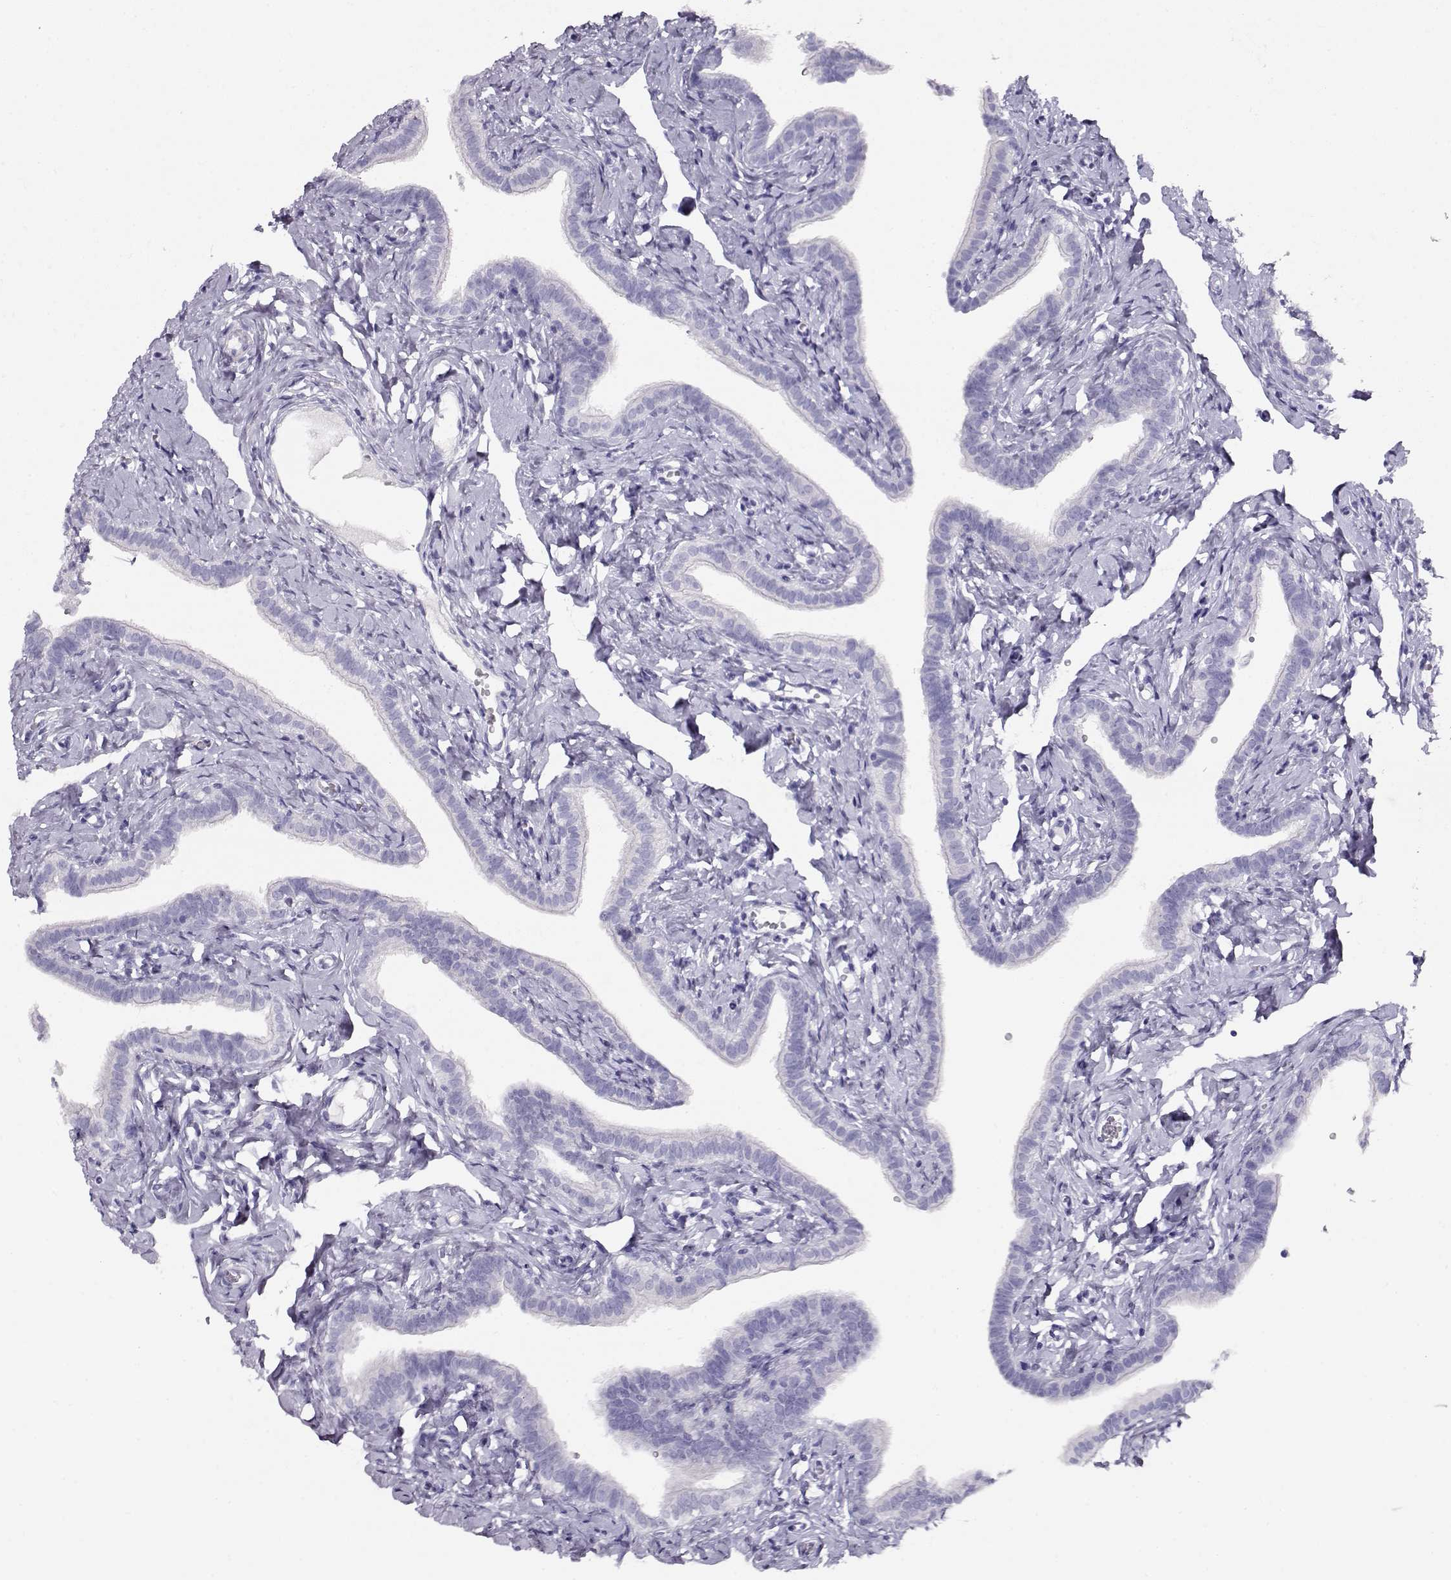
{"staining": {"intensity": "negative", "quantity": "none", "location": "none"}, "tissue": "fallopian tube", "cell_type": "Glandular cells", "image_type": "normal", "snomed": [{"axis": "morphology", "description": "Normal tissue, NOS"}, {"axis": "topography", "description": "Fallopian tube"}], "caption": "Immunohistochemistry (IHC) micrograph of benign fallopian tube: fallopian tube stained with DAB (3,3'-diaminobenzidine) demonstrates no significant protein expression in glandular cells. The staining was performed using DAB (3,3'-diaminobenzidine) to visualize the protein expression in brown, while the nuclei were stained in blue with hematoxylin (Magnification: 20x).", "gene": "ACTN2", "patient": {"sex": "female", "age": 41}}